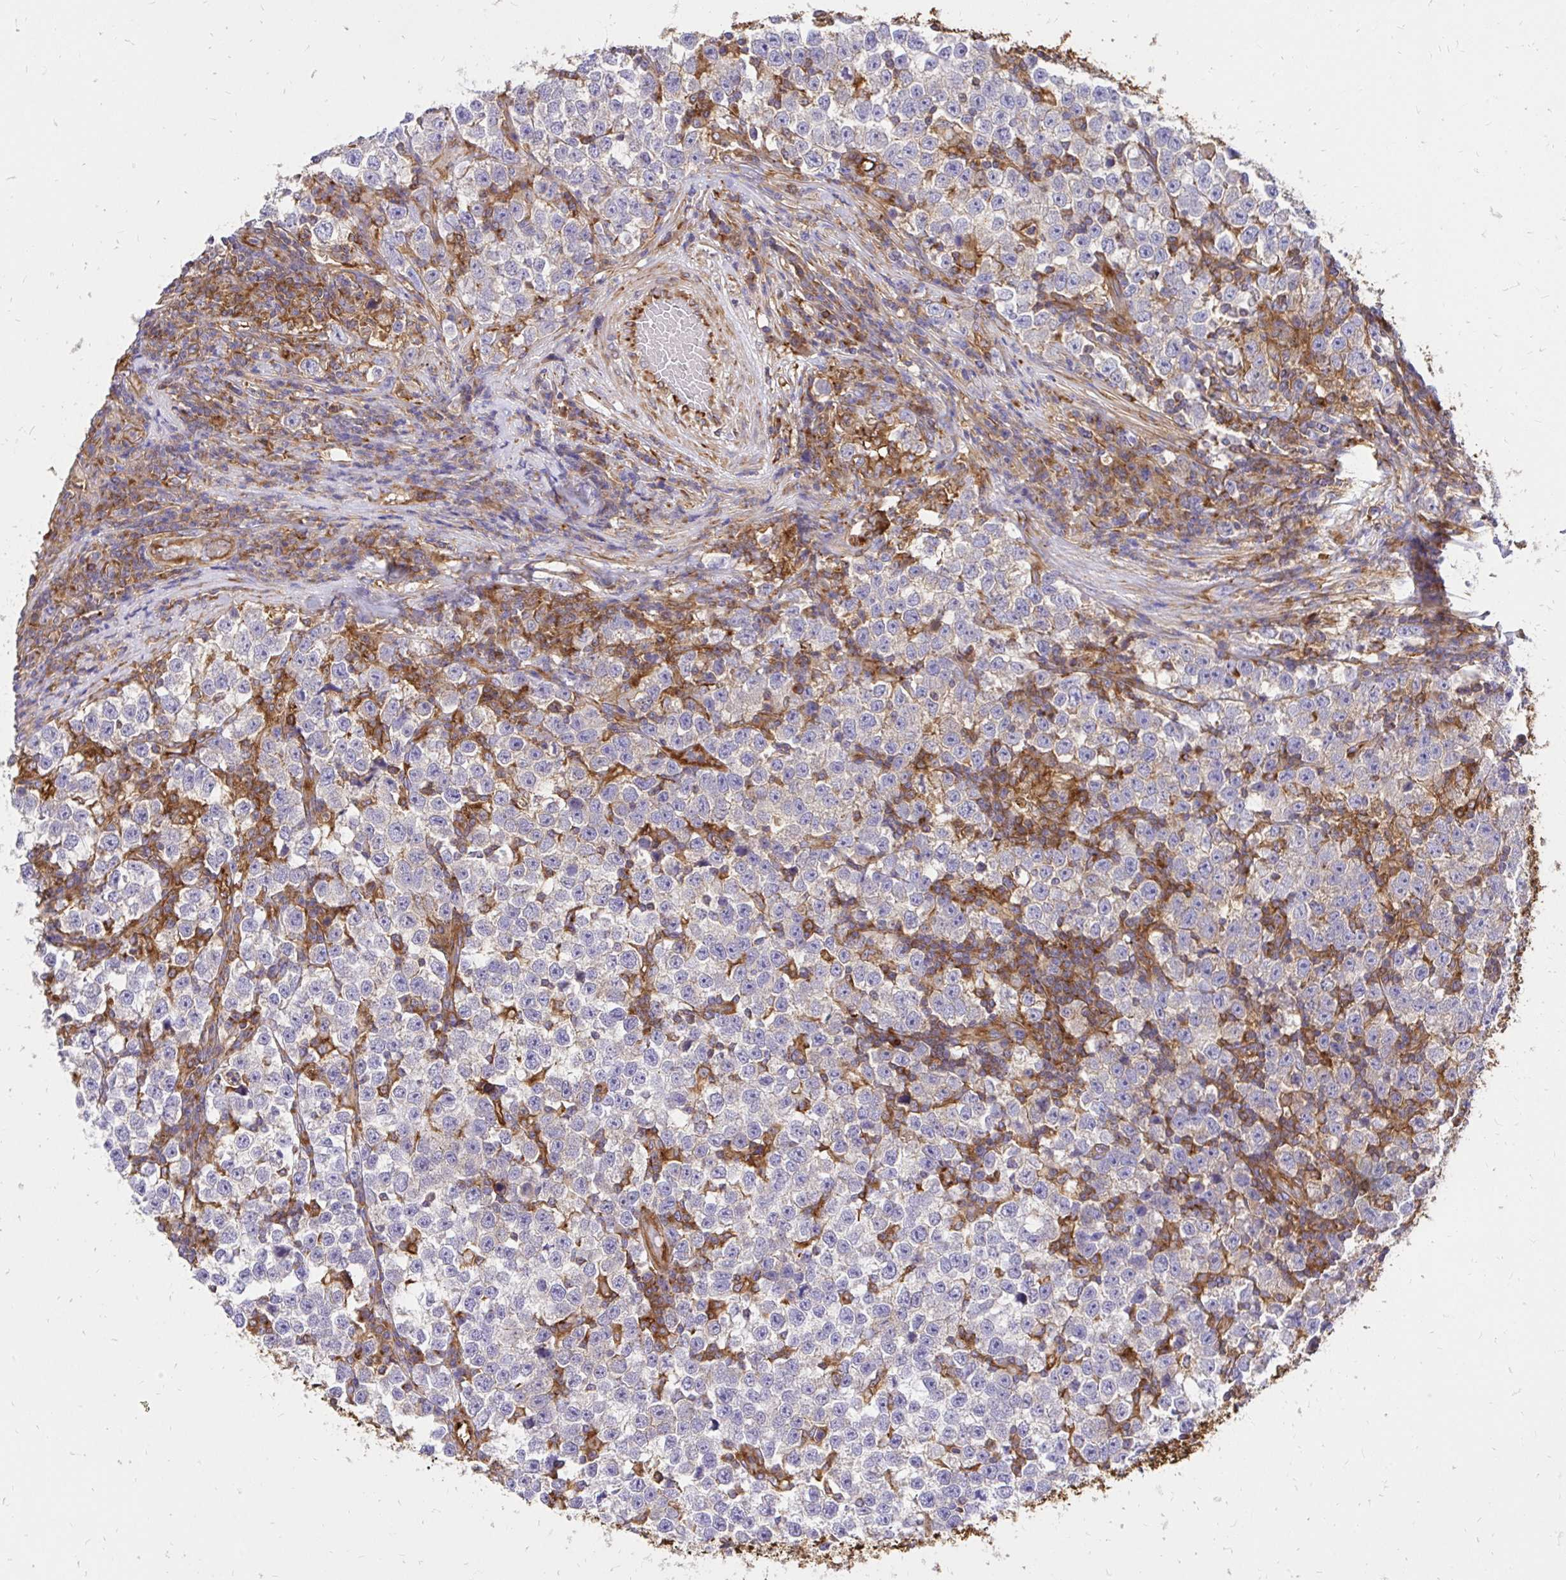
{"staining": {"intensity": "weak", "quantity": "<25%", "location": "cytoplasmic/membranous"}, "tissue": "testis cancer", "cell_type": "Tumor cells", "image_type": "cancer", "snomed": [{"axis": "morphology", "description": "Seminoma, NOS"}, {"axis": "topography", "description": "Testis"}], "caption": "An IHC photomicrograph of testis cancer (seminoma) is shown. There is no staining in tumor cells of testis cancer (seminoma).", "gene": "ABCB10", "patient": {"sex": "male", "age": 43}}